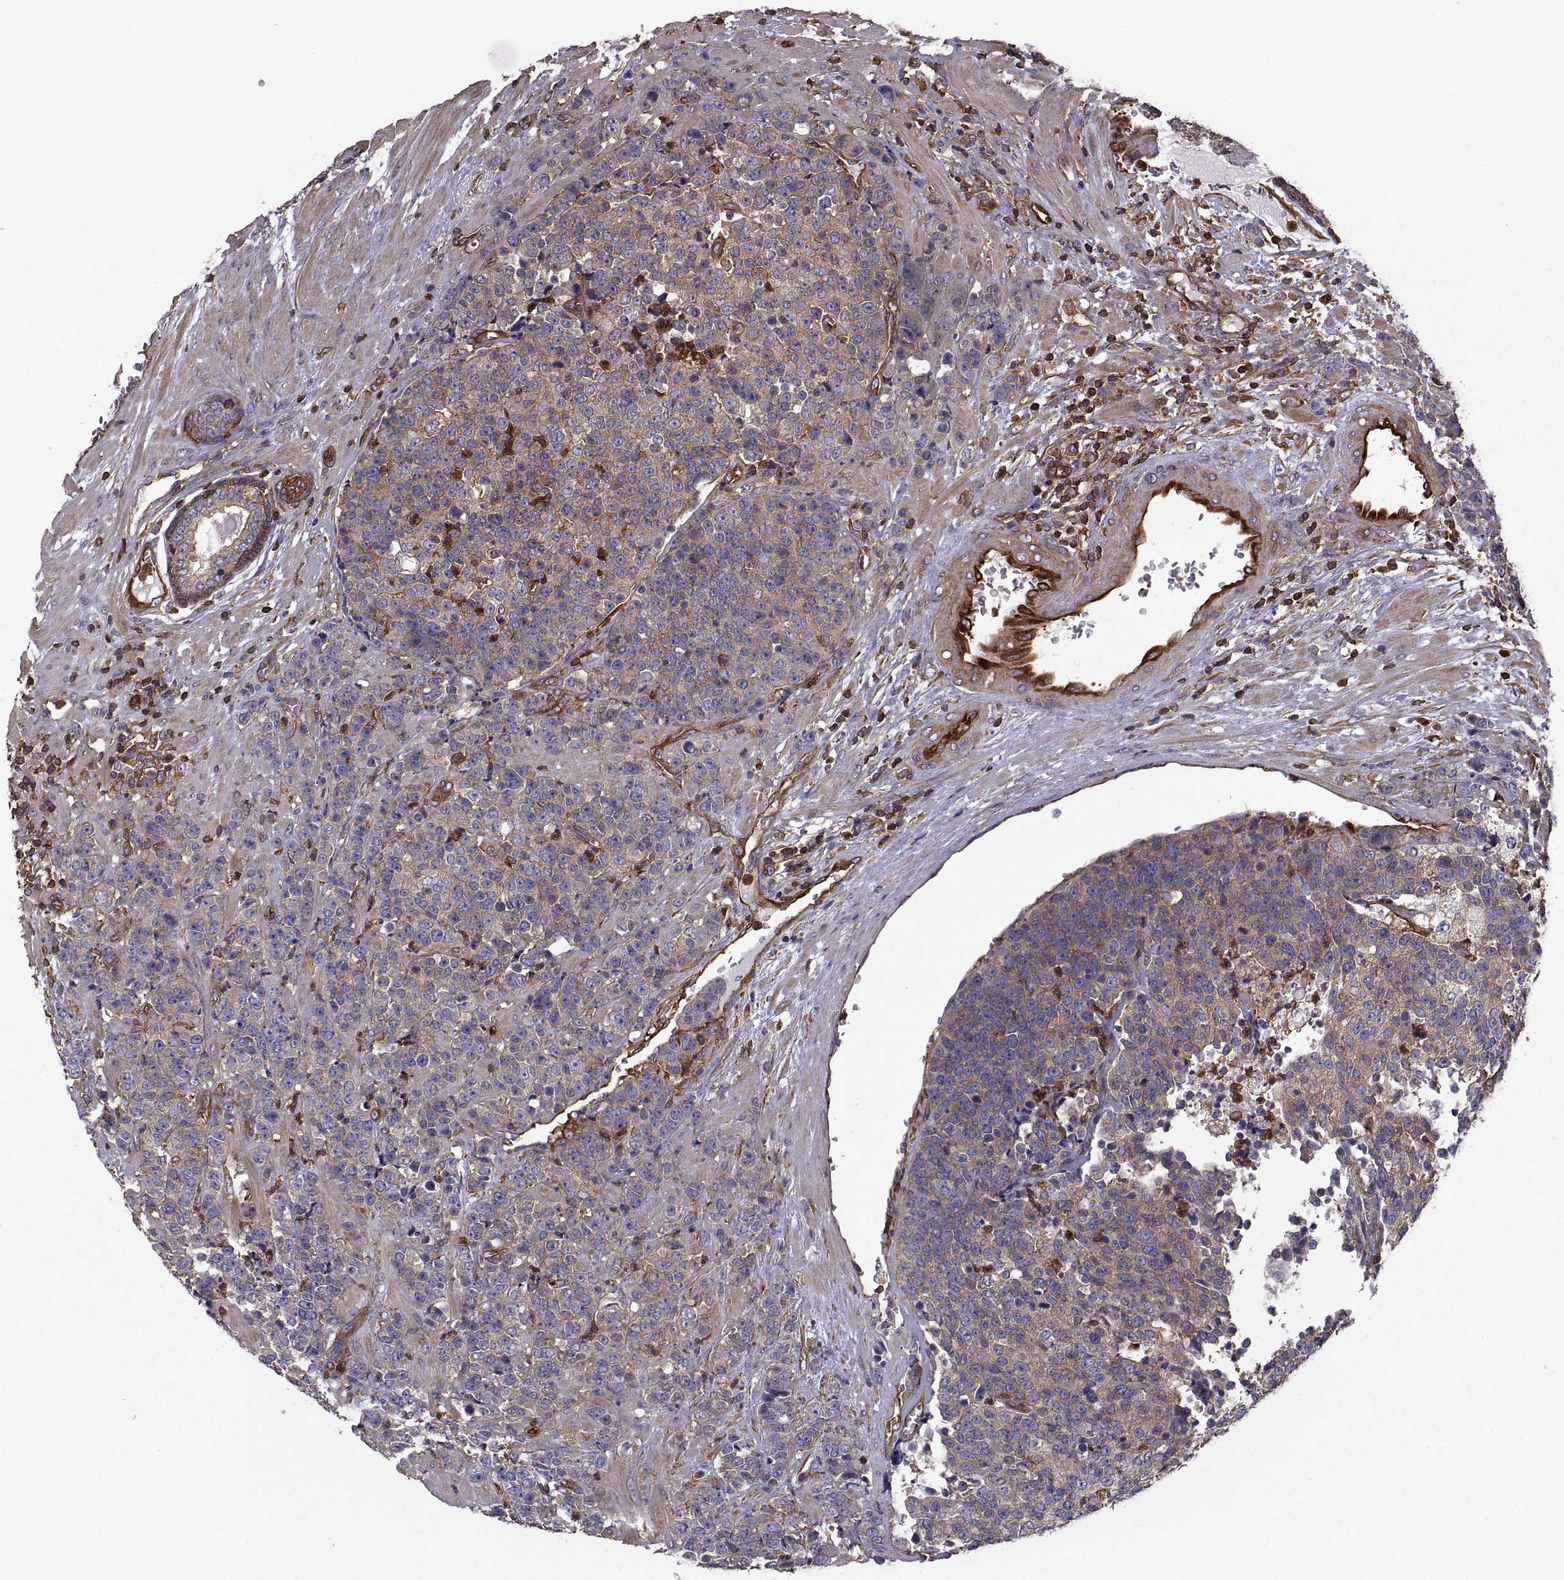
{"staining": {"intensity": "moderate", "quantity": "25%-75%", "location": "cytoplasmic/membranous"}, "tissue": "prostate cancer", "cell_type": "Tumor cells", "image_type": "cancer", "snomed": [{"axis": "morphology", "description": "Adenocarcinoma, NOS"}, {"axis": "topography", "description": "Prostate"}], "caption": "There is medium levels of moderate cytoplasmic/membranous staining in tumor cells of prostate adenocarcinoma, as demonstrated by immunohistochemical staining (brown color).", "gene": "MYH9", "patient": {"sex": "male", "age": 67}}